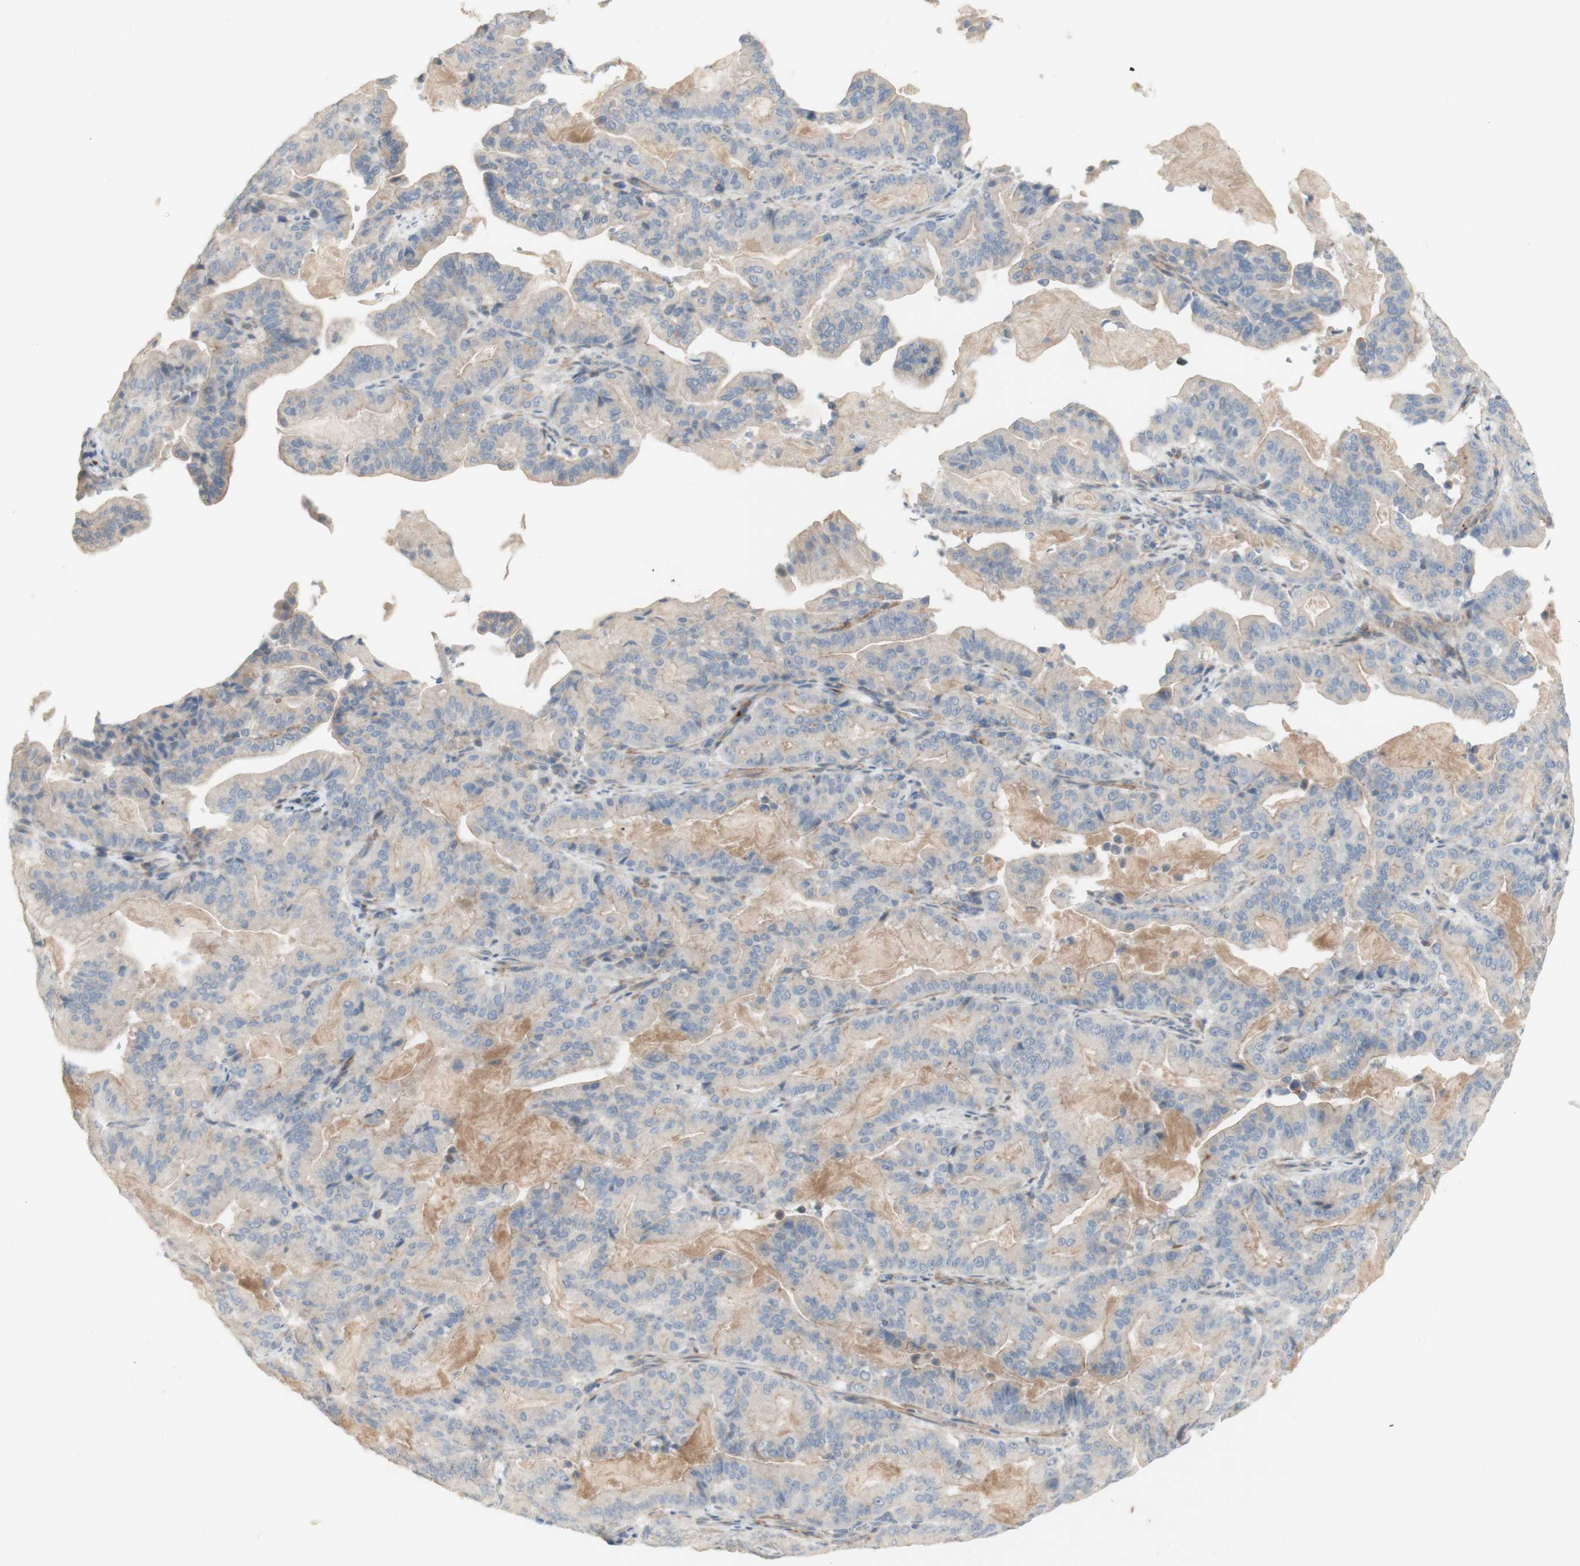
{"staining": {"intensity": "weak", "quantity": "25%-75%", "location": "cytoplasmic/membranous"}, "tissue": "pancreatic cancer", "cell_type": "Tumor cells", "image_type": "cancer", "snomed": [{"axis": "morphology", "description": "Adenocarcinoma, NOS"}, {"axis": "topography", "description": "Pancreas"}], "caption": "Immunohistochemistry (IHC) micrograph of human pancreatic cancer stained for a protein (brown), which demonstrates low levels of weak cytoplasmic/membranous expression in approximately 25%-75% of tumor cells.", "gene": "MANEA", "patient": {"sex": "male", "age": 63}}